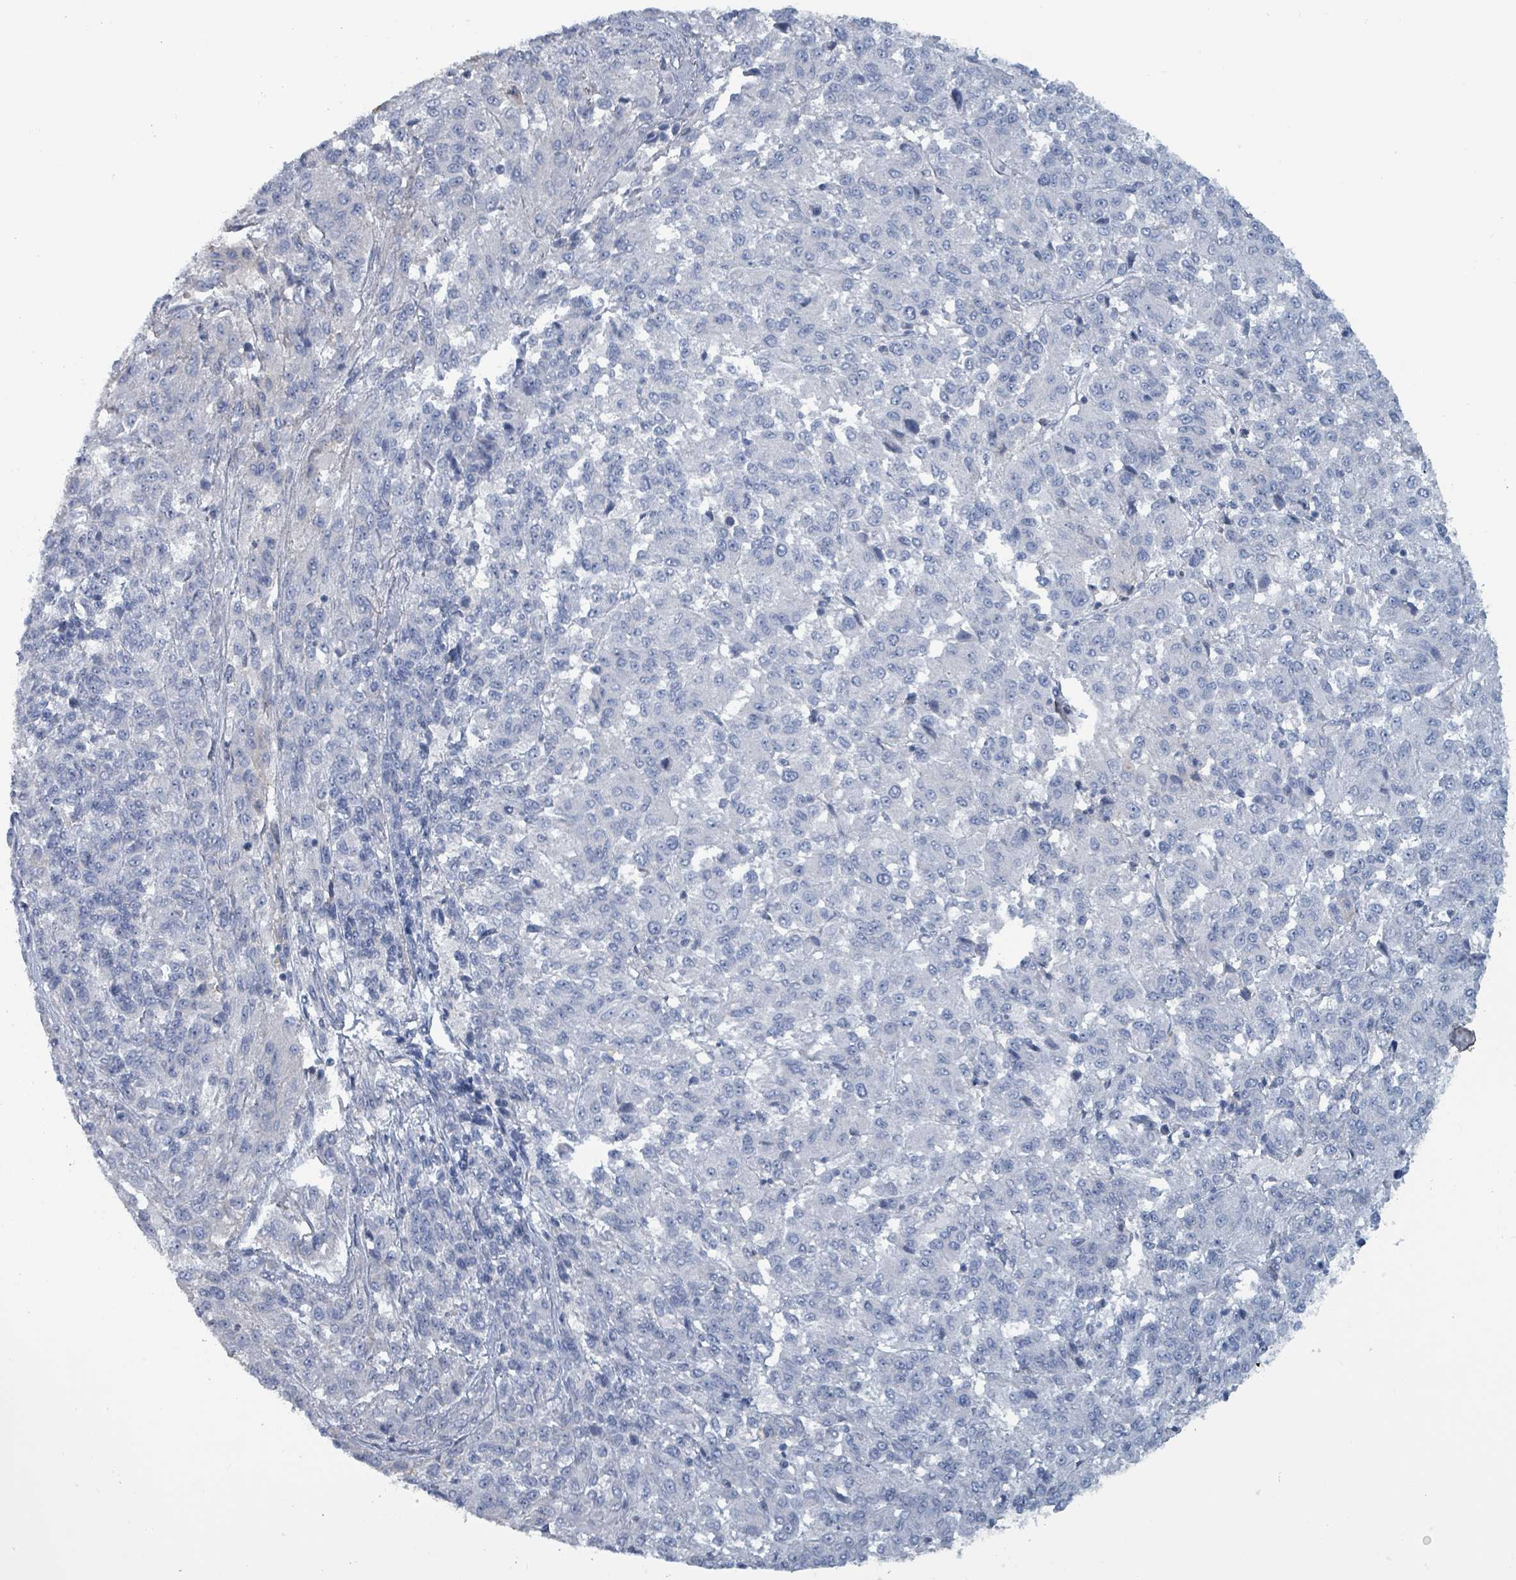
{"staining": {"intensity": "negative", "quantity": "none", "location": "none"}, "tissue": "melanoma", "cell_type": "Tumor cells", "image_type": "cancer", "snomed": [{"axis": "morphology", "description": "Malignant melanoma, Metastatic site"}, {"axis": "topography", "description": "Lung"}], "caption": "The immunohistochemistry micrograph has no significant positivity in tumor cells of melanoma tissue. (DAB immunohistochemistry, high magnification).", "gene": "TAAR5", "patient": {"sex": "male", "age": 64}}